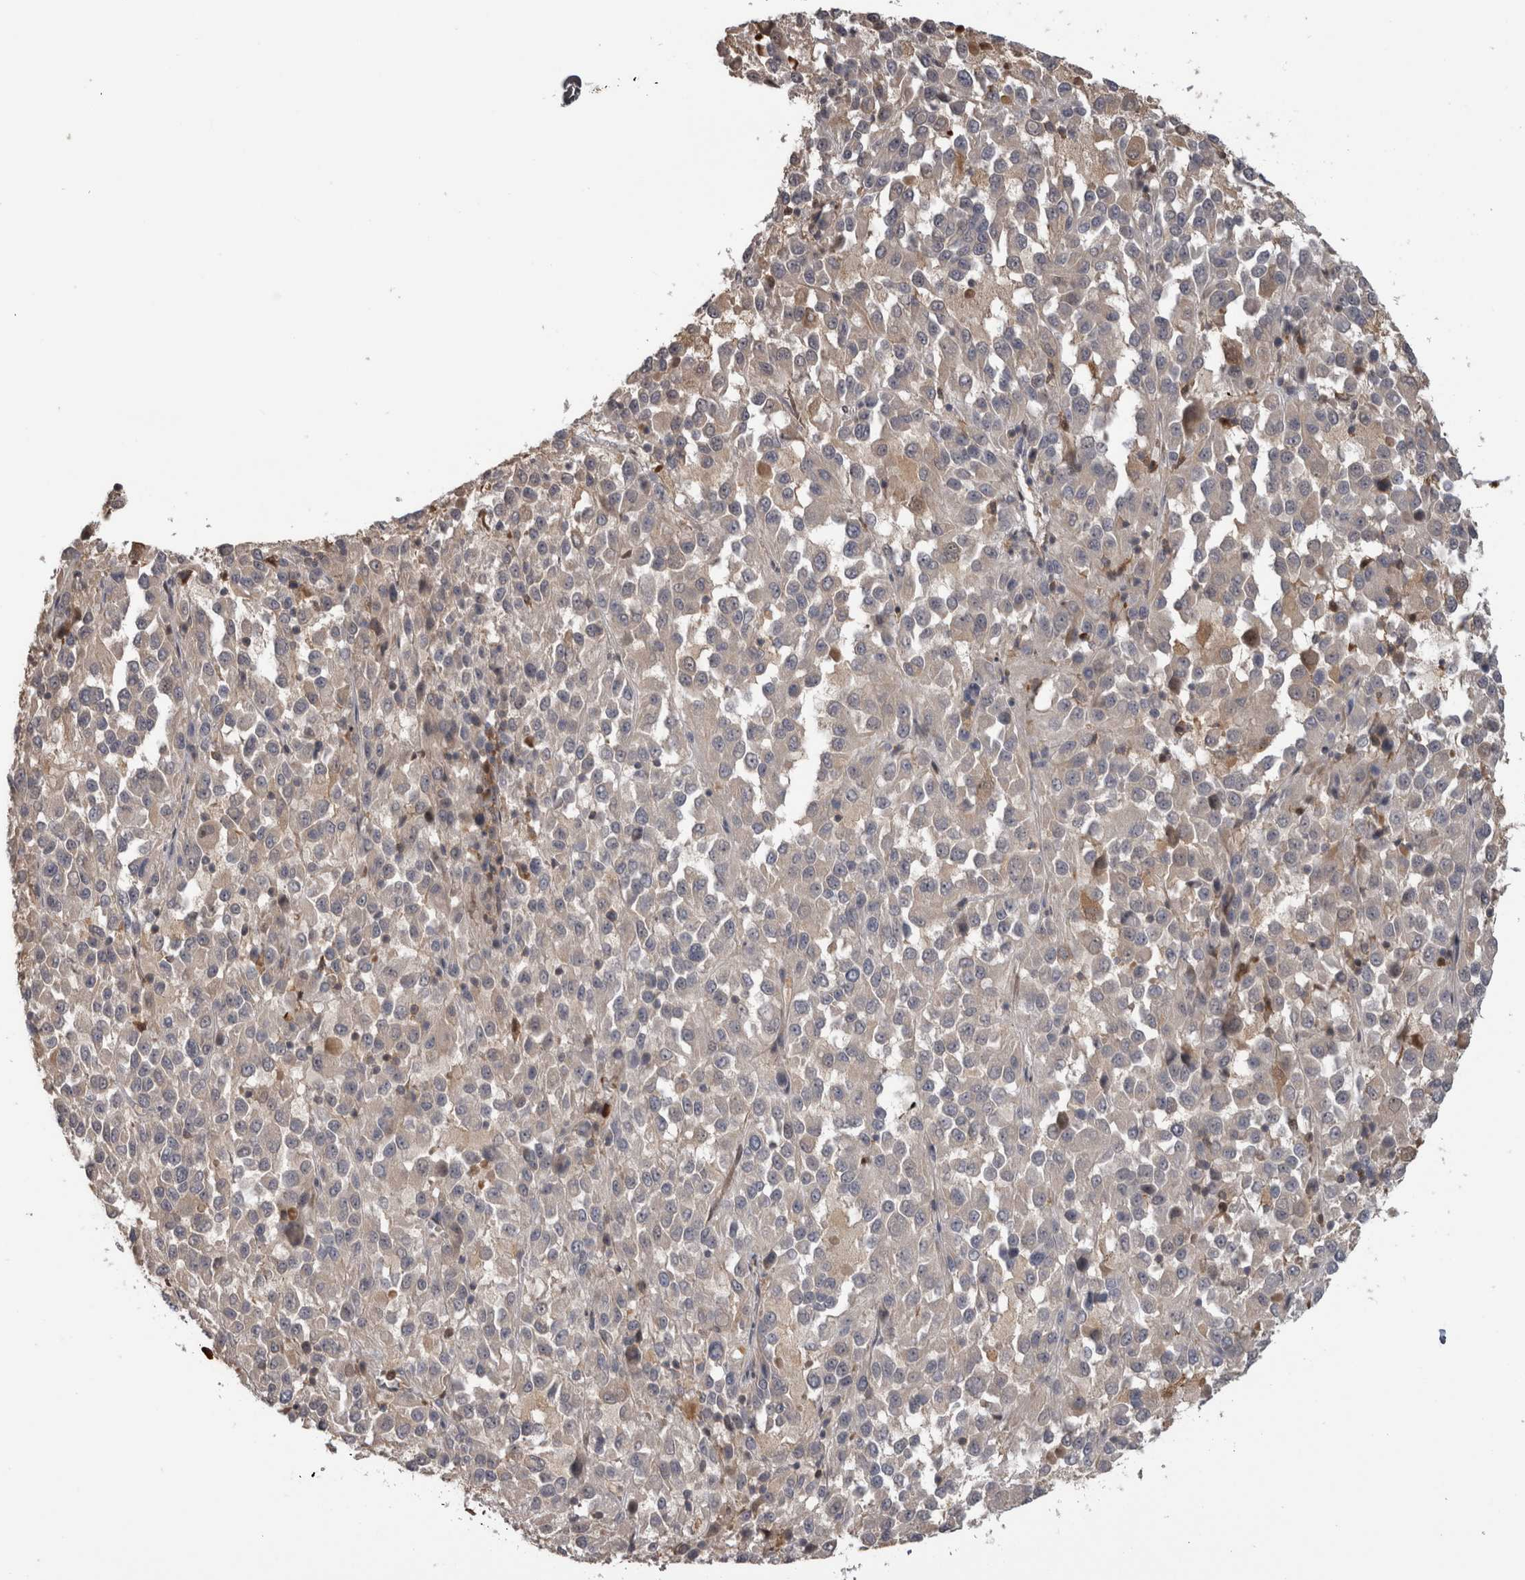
{"staining": {"intensity": "negative", "quantity": "none", "location": "none"}, "tissue": "melanoma", "cell_type": "Tumor cells", "image_type": "cancer", "snomed": [{"axis": "morphology", "description": "Malignant melanoma, Metastatic site"}, {"axis": "topography", "description": "Lung"}], "caption": "Immunohistochemistry micrograph of melanoma stained for a protein (brown), which reveals no expression in tumor cells.", "gene": "USH1G", "patient": {"sex": "male", "age": 64}}